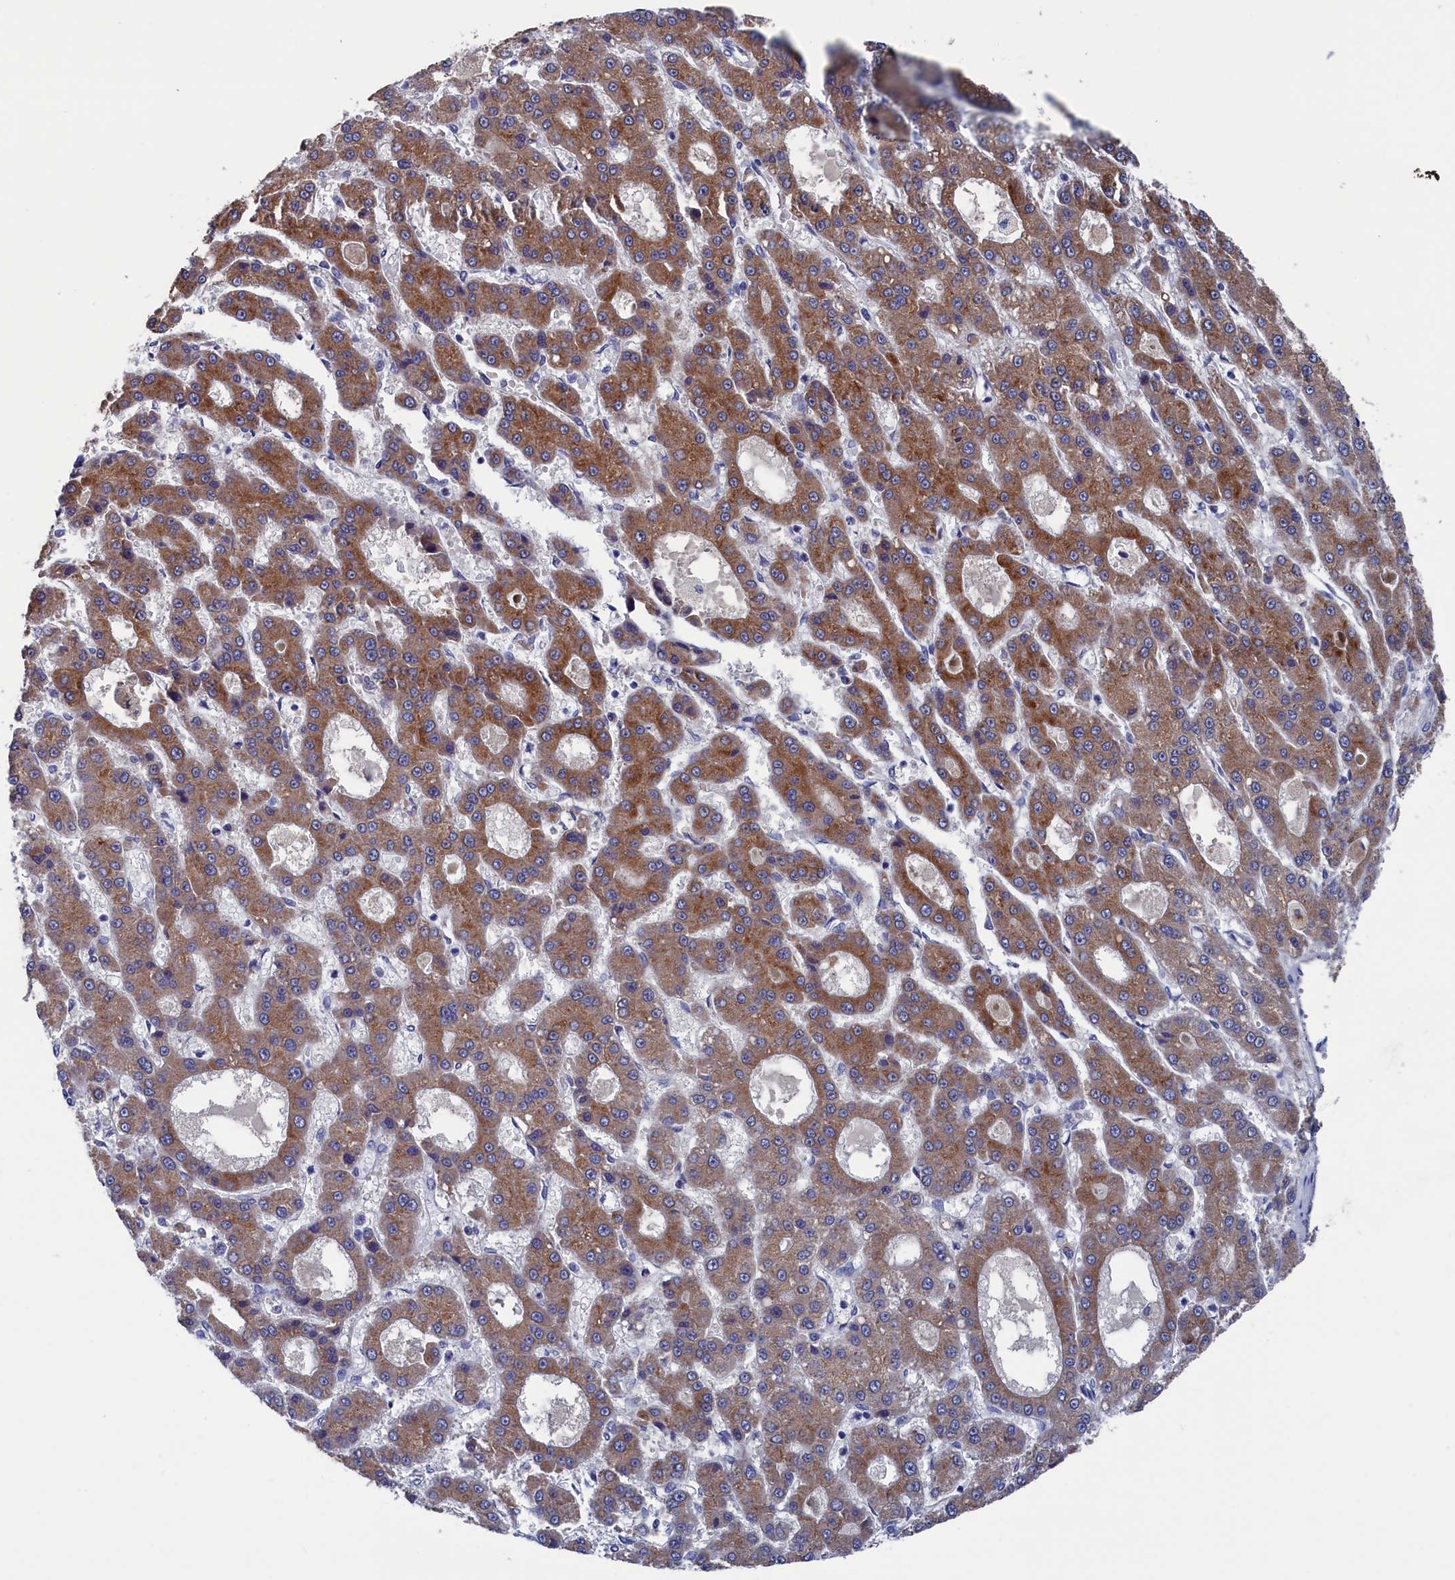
{"staining": {"intensity": "strong", "quantity": ">75%", "location": "cytoplasmic/membranous"}, "tissue": "liver cancer", "cell_type": "Tumor cells", "image_type": "cancer", "snomed": [{"axis": "morphology", "description": "Carcinoma, Hepatocellular, NOS"}, {"axis": "topography", "description": "Liver"}], "caption": "Brown immunohistochemical staining in human liver cancer reveals strong cytoplasmic/membranous positivity in approximately >75% of tumor cells. (DAB (3,3'-diaminobenzidine) IHC with brightfield microscopy, high magnification).", "gene": "SPATA13", "patient": {"sex": "male", "age": 70}}